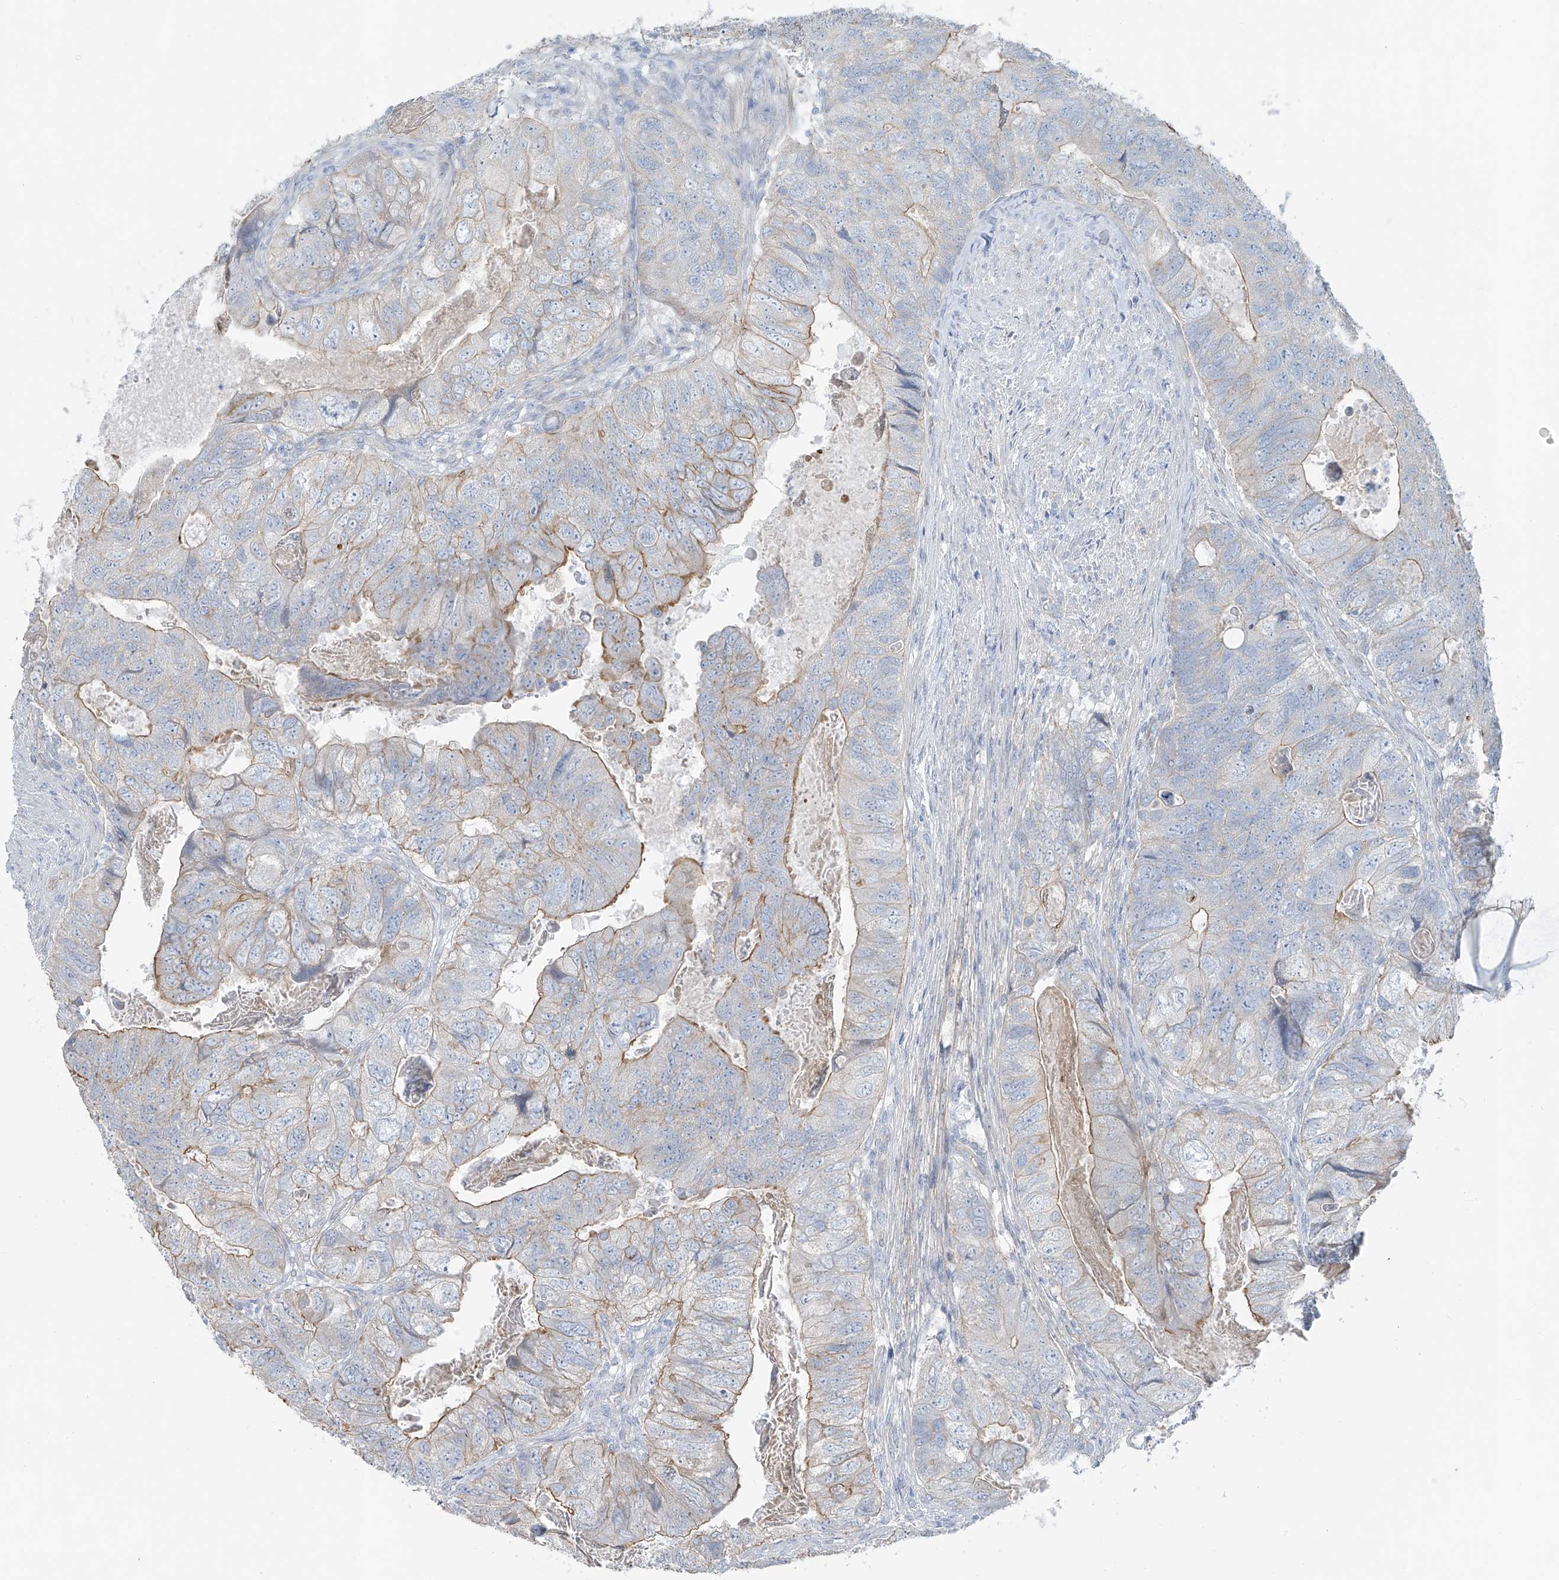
{"staining": {"intensity": "moderate", "quantity": "<25%", "location": "cytoplasmic/membranous"}, "tissue": "colorectal cancer", "cell_type": "Tumor cells", "image_type": "cancer", "snomed": [{"axis": "morphology", "description": "Adenocarcinoma, NOS"}, {"axis": "topography", "description": "Rectum"}], "caption": "Immunohistochemistry histopathology image of neoplastic tissue: human adenocarcinoma (colorectal) stained using immunohistochemistry exhibits low levels of moderate protein expression localized specifically in the cytoplasmic/membranous of tumor cells, appearing as a cytoplasmic/membranous brown color.", "gene": "TUBE1", "patient": {"sex": "male", "age": 63}}